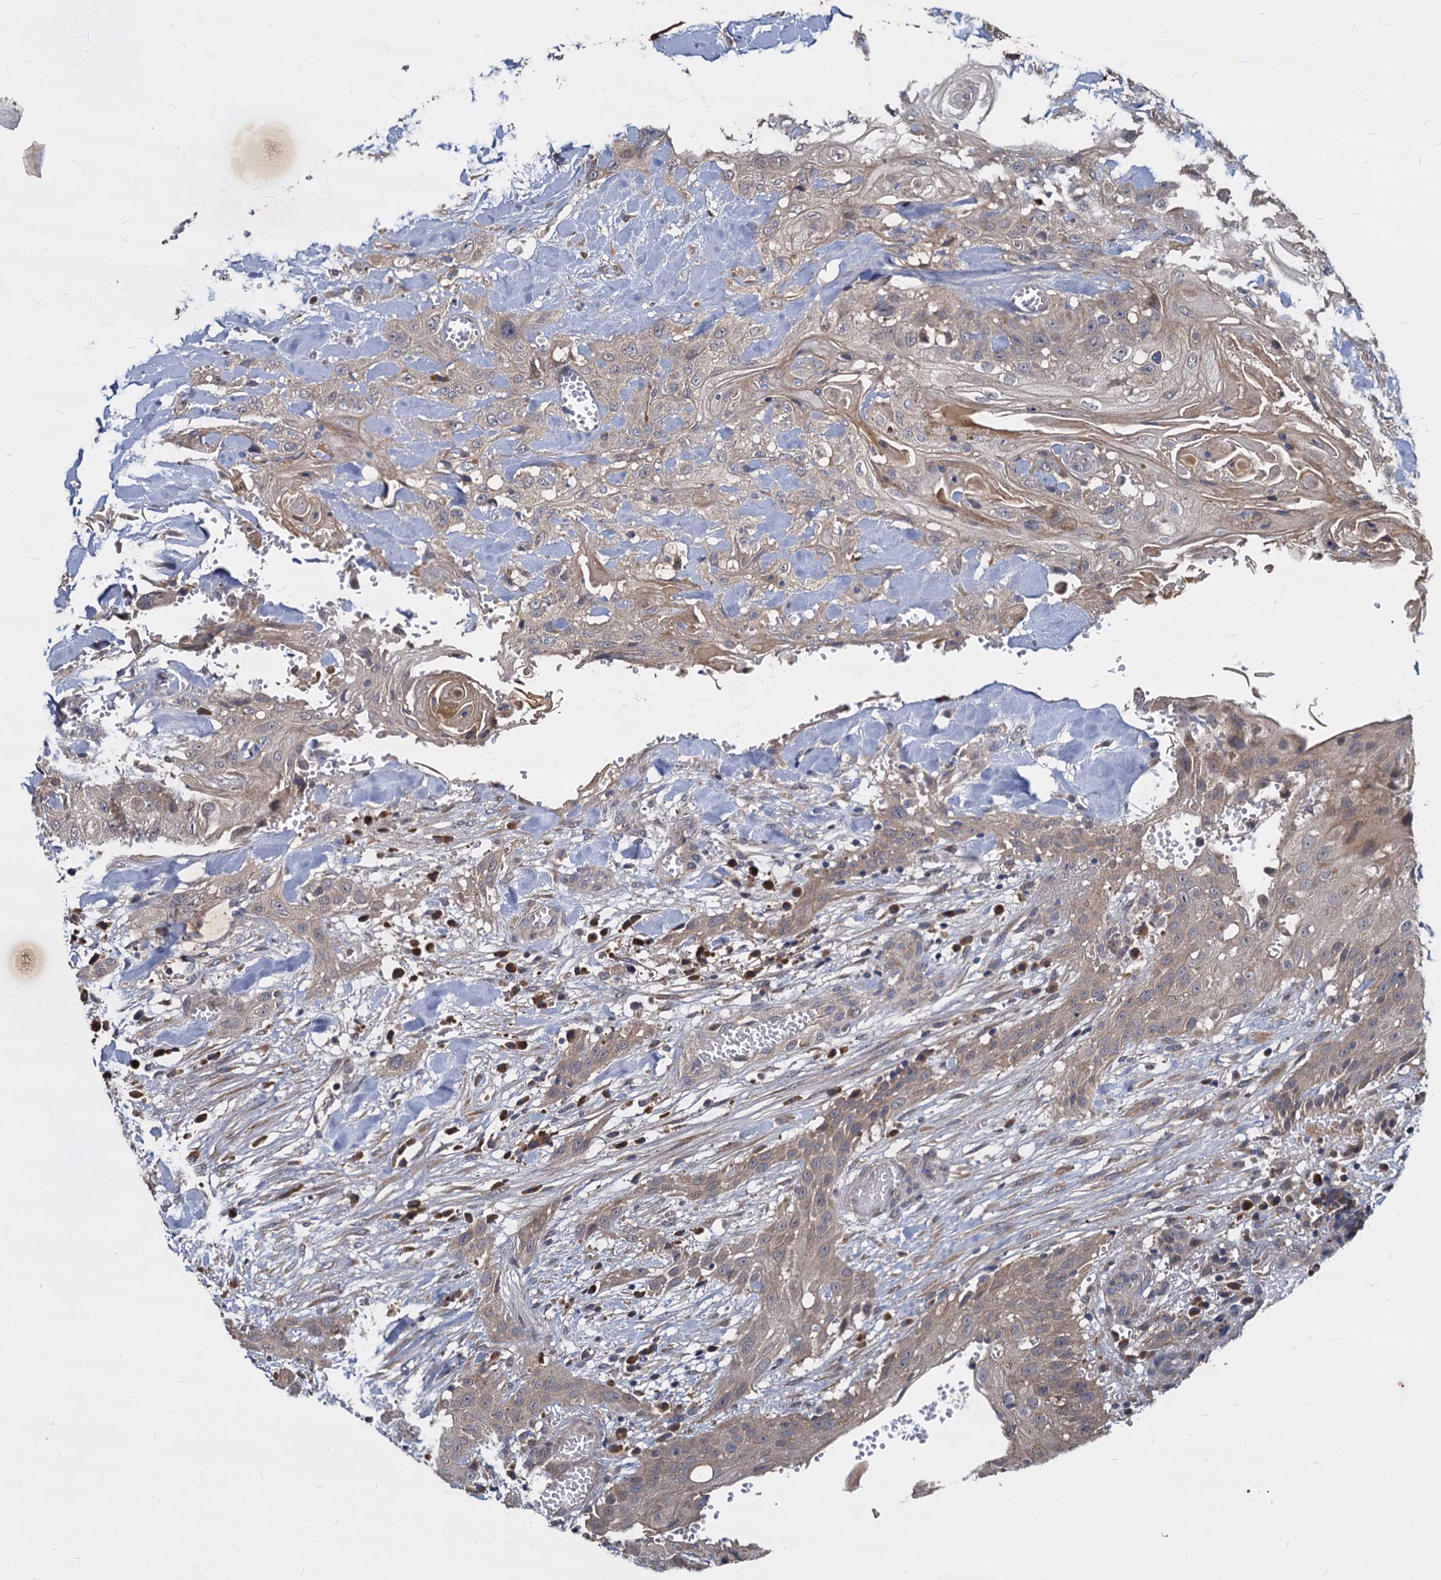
{"staining": {"intensity": "weak", "quantity": "25%-75%", "location": "cytoplasmic/membranous"}, "tissue": "head and neck cancer", "cell_type": "Tumor cells", "image_type": "cancer", "snomed": [{"axis": "morphology", "description": "Squamous cell carcinoma, NOS"}, {"axis": "topography", "description": "Head-Neck"}], "caption": "High-power microscopy captured an IHC histopathology image of head and neck cancer, revealing weak cytoplasmic/membranous staining in about 25%-75% of tumor cells.", "gene": "CCDC184", "patient": {"sex": "female", "age": 43}}